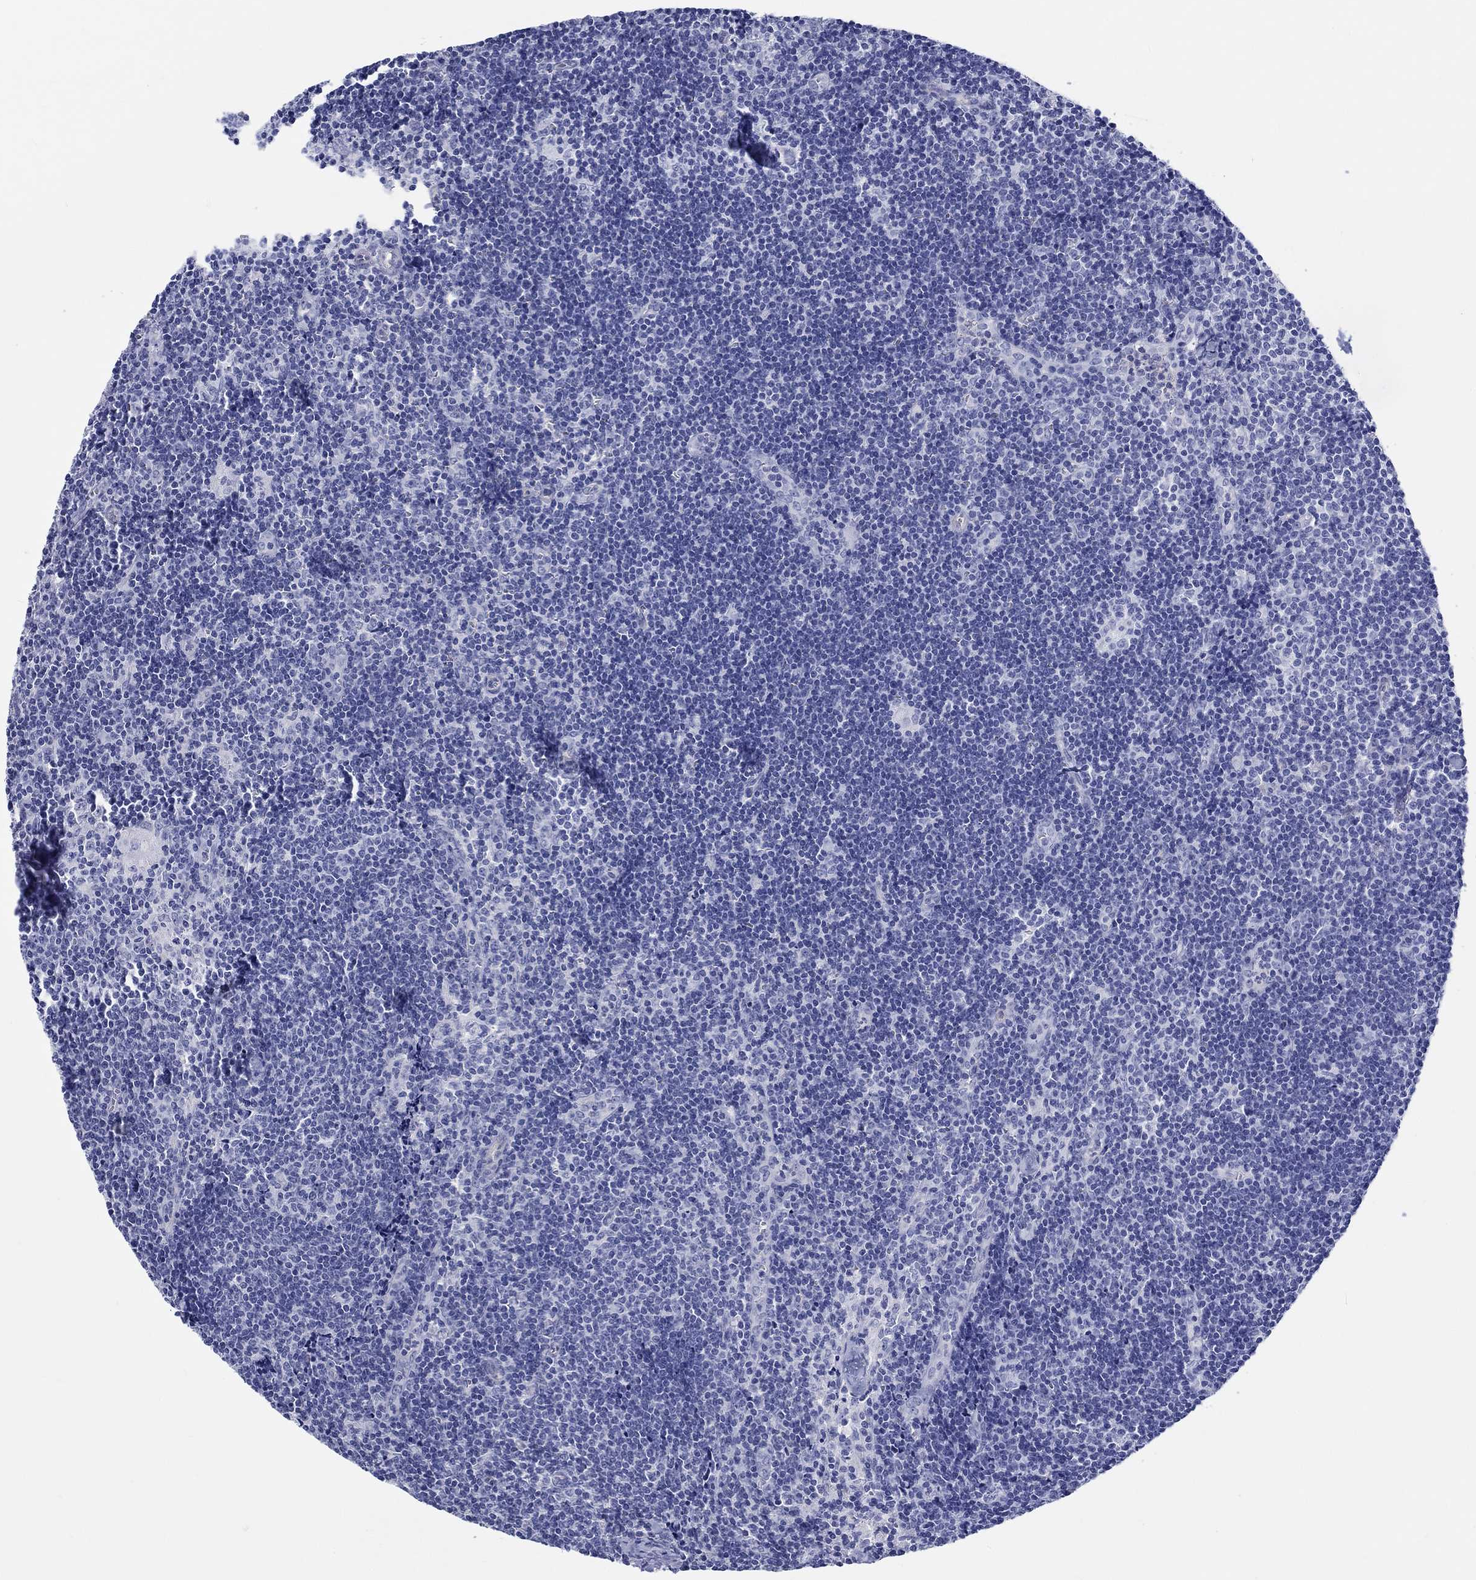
{"staining": {"intensity": "negative", "quantity": "none", "location": "none"}, "tissue": "lymph node", "cell_type": "Non-germinal center cells", "image_type": "normal", "snomed": [{"axis": "morphology", "description": "Normal tissue, NOS"}, {"axis": "topography", "description": "Lymph node"}], "caption": "An IHC image of unremarkable lymph node is shown. There is no staining in non-germinal center cells of lymph node.", "gene": "CDY1B", "patient": {"sex": "female", "age": 52}}